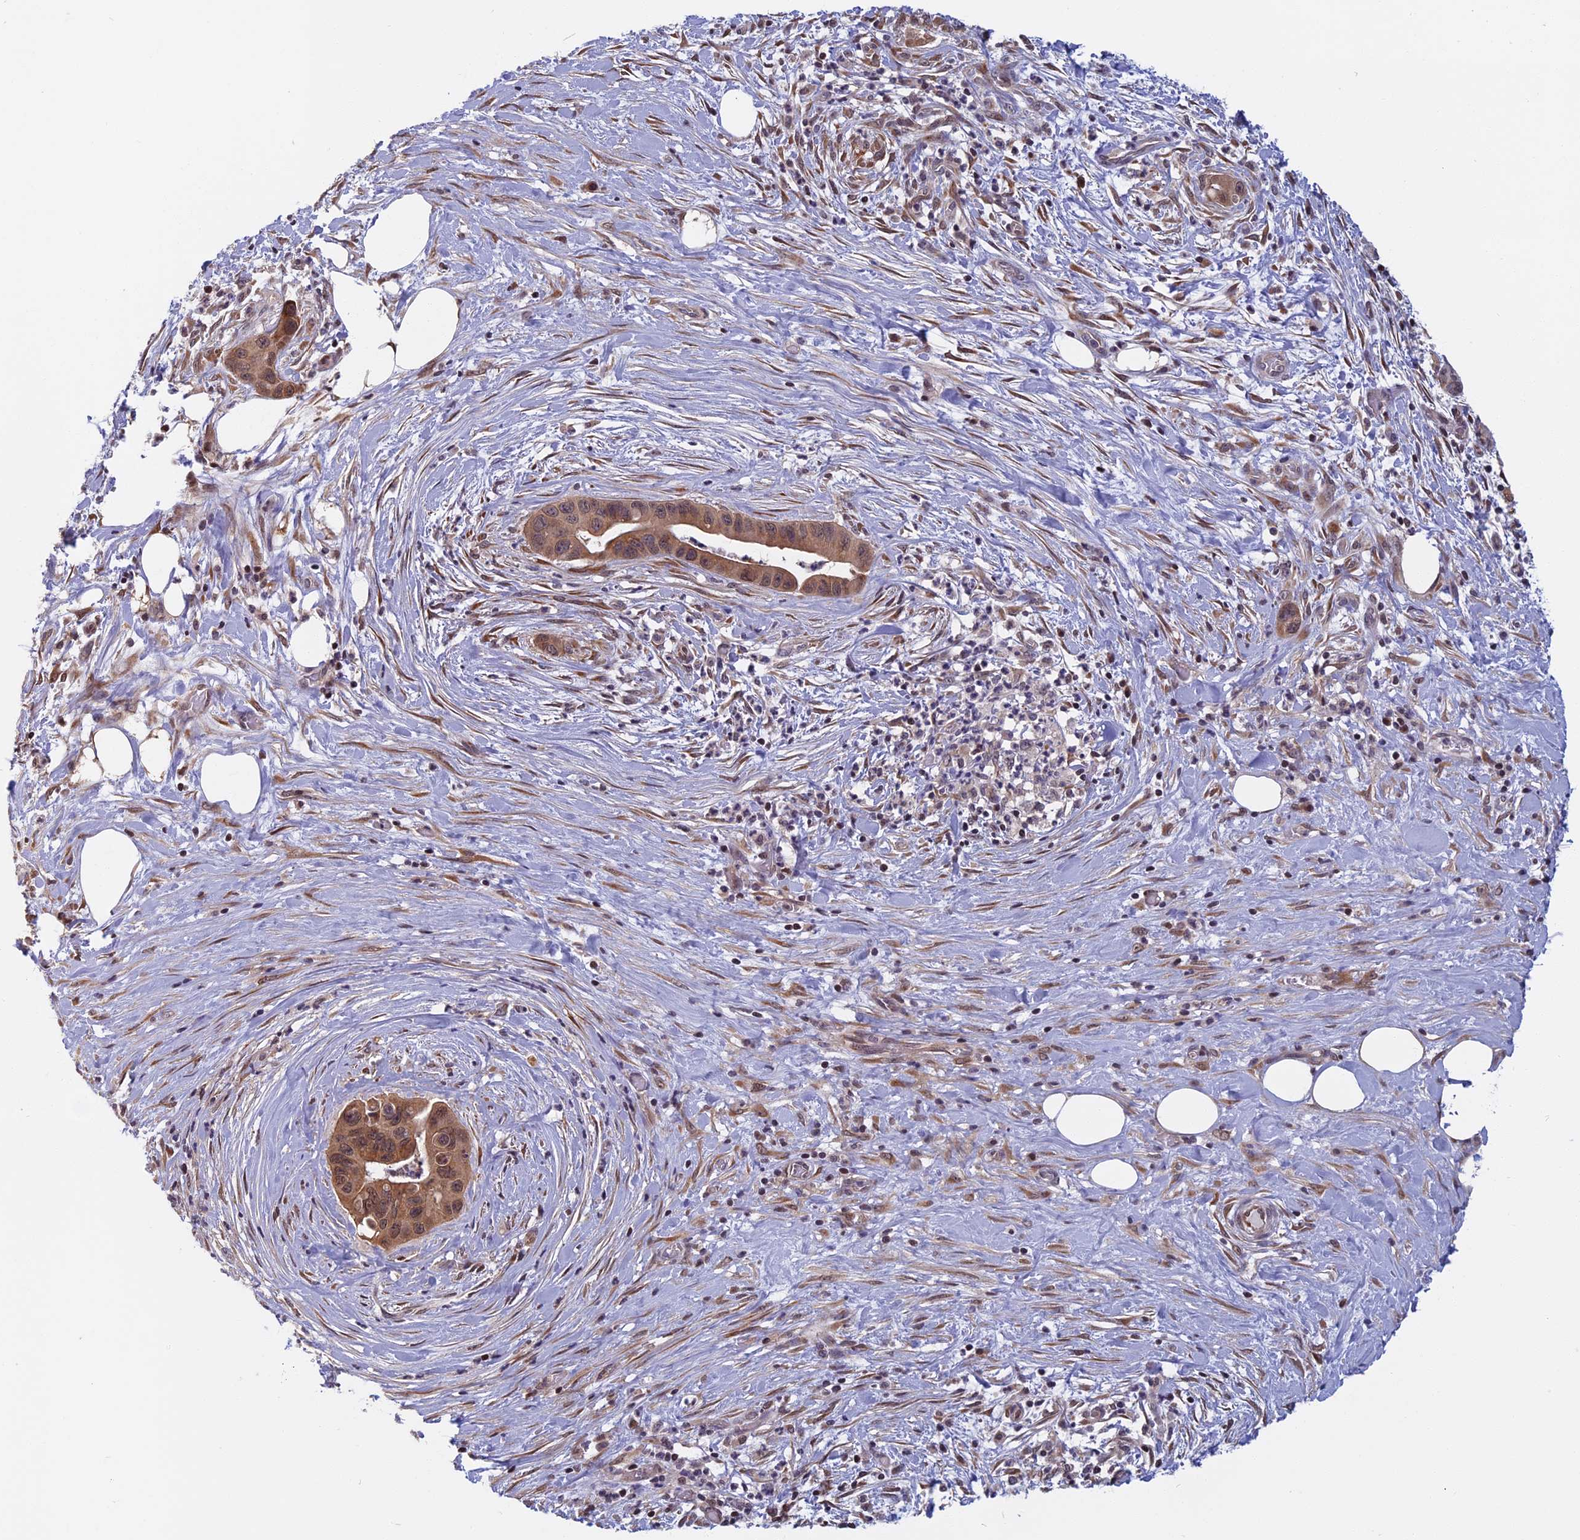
{"staining": {"intensity": "moderate", "quantity": ">75%", "location": "cytoplasmic/membranous,nuclear"}, "tissue": "pancreatic cancer", "cell_type": "Tumor cells", "image_type": "cancer", "snomed": [{"axis": "morphology", "description": "Adenocarcinoma, NOS"}, {"axis": "topography", "description": "Pancreas"}], "caption": "Moderate cytoplasmic/membranous and nuclear positivity is seen in approximately >75% of tumor cells in adenocarcinoma (pancreatic).", "gene": "CCDC113", "patient": {"sex": "male", "age": 73}}